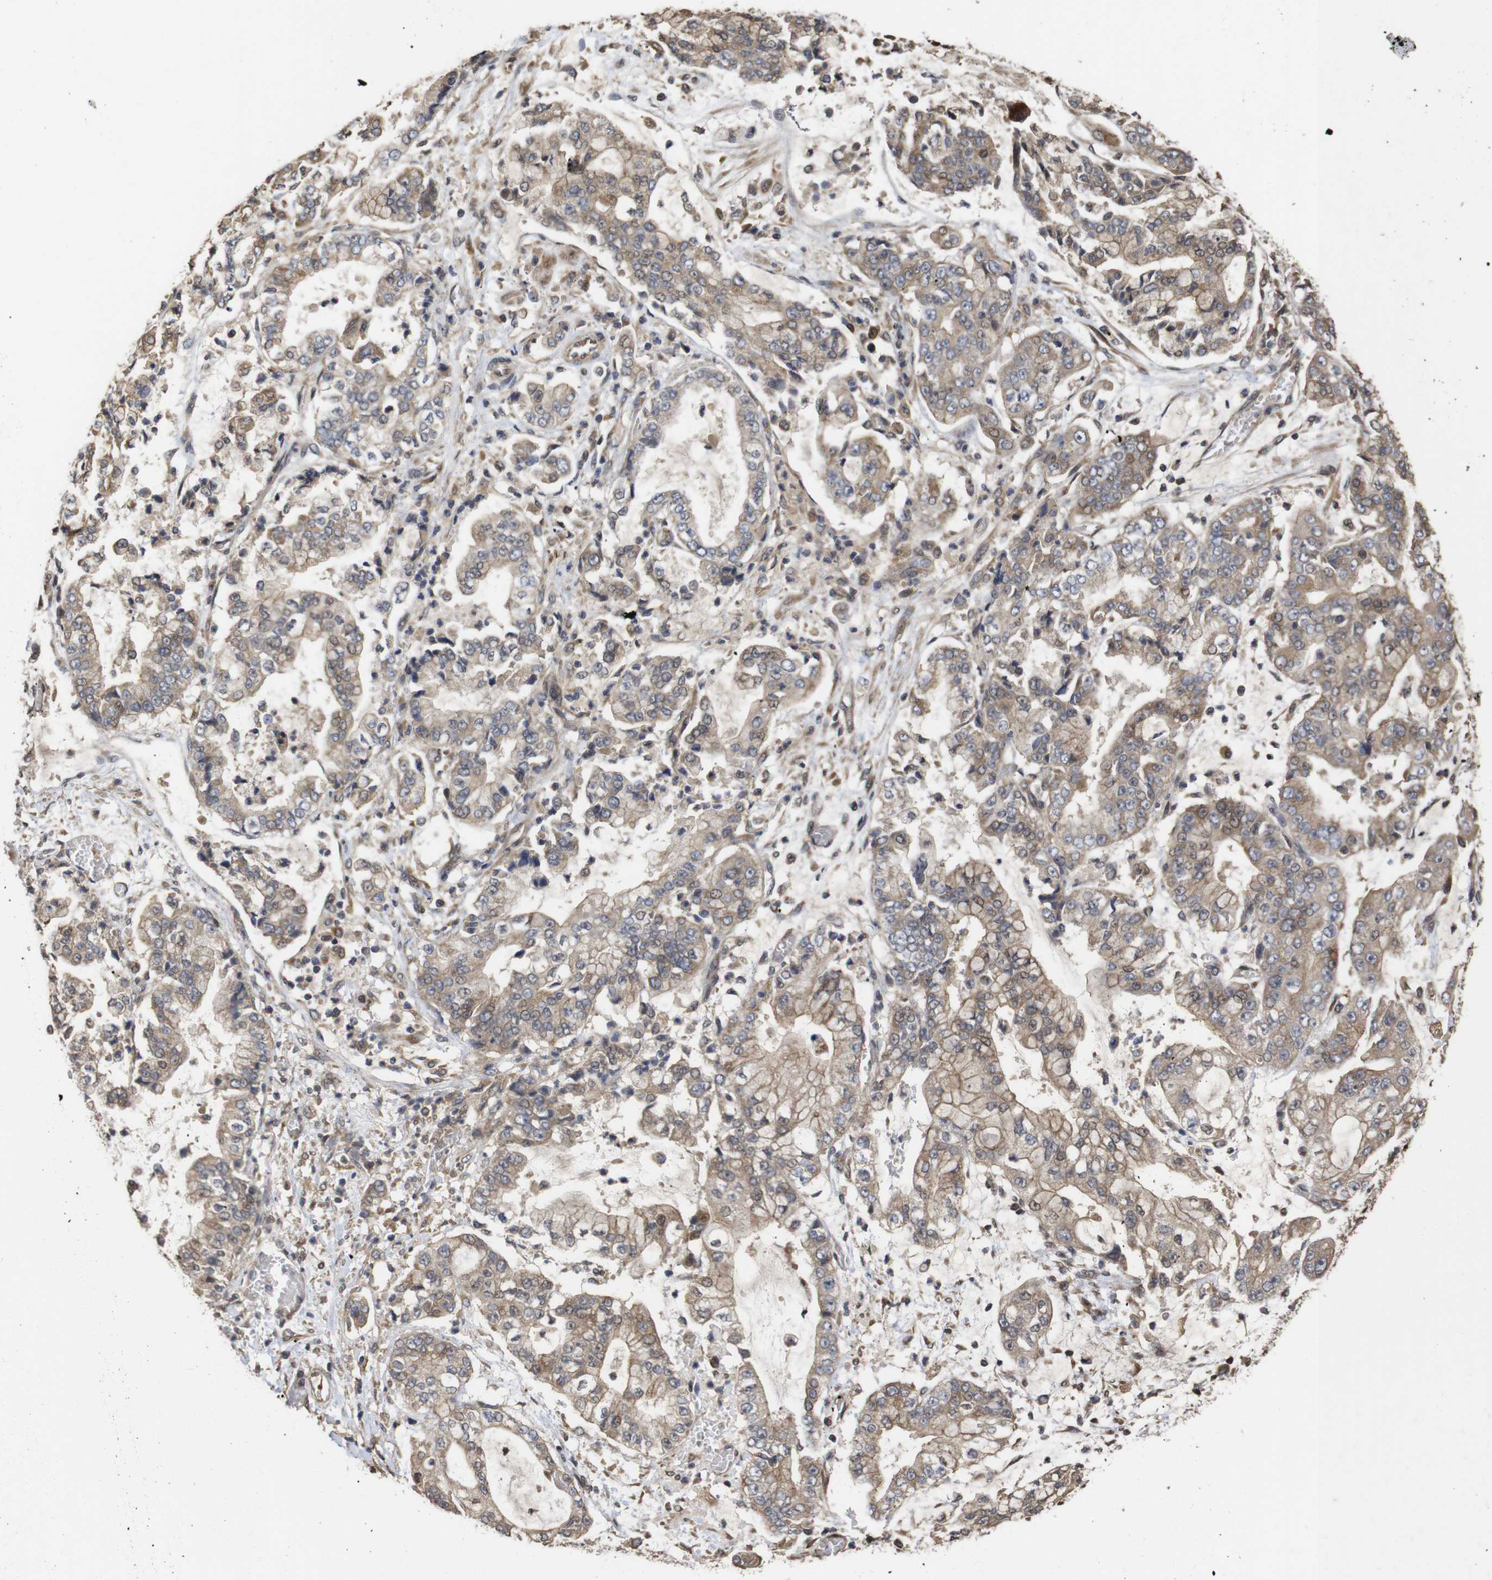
{"staining": {"intensity": "weak", "quantity": ">75%", "location": "cytoplasmic/membranous"}, "tissue": "stomach cancer", "cell_type": "Tumor cells", "image_type": "cancer", "snomed": [{"axis": "morphology", "description": "Adenocarcinoma, NOS"}, {"axis": "topography", "description": "Stomach"}], "caption": "High-power microscopy captured an immunohistochemistry photomicrograph of stomach cancer (adenocarcinoma), revealing weak cytoplasmic/membranous staining in about >75% of tumor cells.", "gene": "PTPN14", "patient": {"sex": "male", "age": 76}}